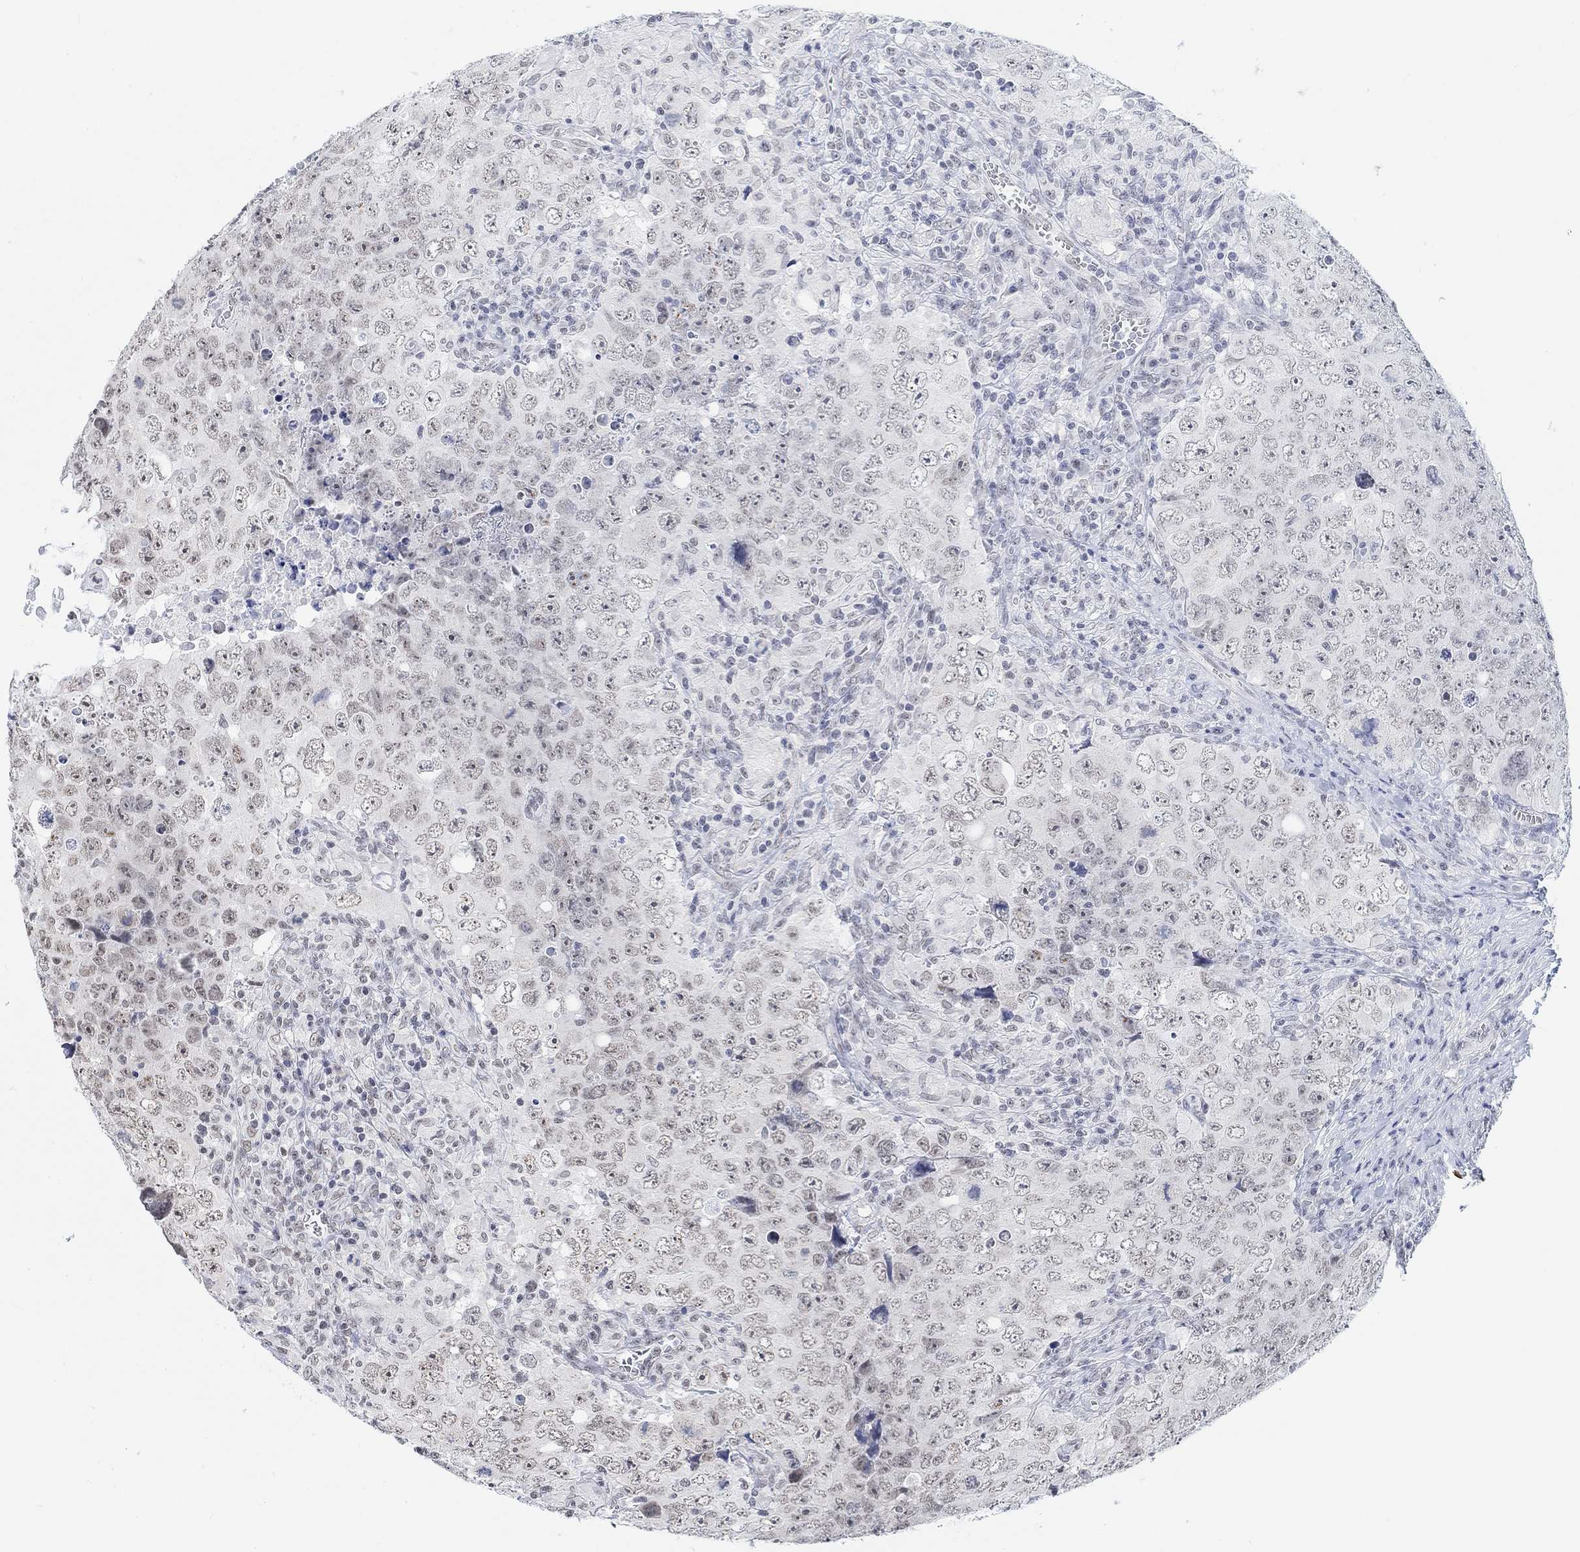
{"staining": {"intensity": "weak", "quantity": "<25%", "location": "nuclear"}, "tissue": "testis cancer", "cell_type": "Tumor cells", "image_type": "cancer", "snomed": [{"axis": "morphology", "description": "Seminoma, NOS"}, {"axis": "topography", "description": "Testis"}], "caption": "DAB (3,3'-diaminobenzidine) immunohistochemical staining of testis cancer exhibits no significant positivity in tumor cells. Brightfield microscopy of IHC stained with DAB (3,3'-diaminobenzidine) (brown) and hematoxylin (blue), captured at high magnification.", "gene": "PURG", "patient": {"sex": "male", "age": 34}}